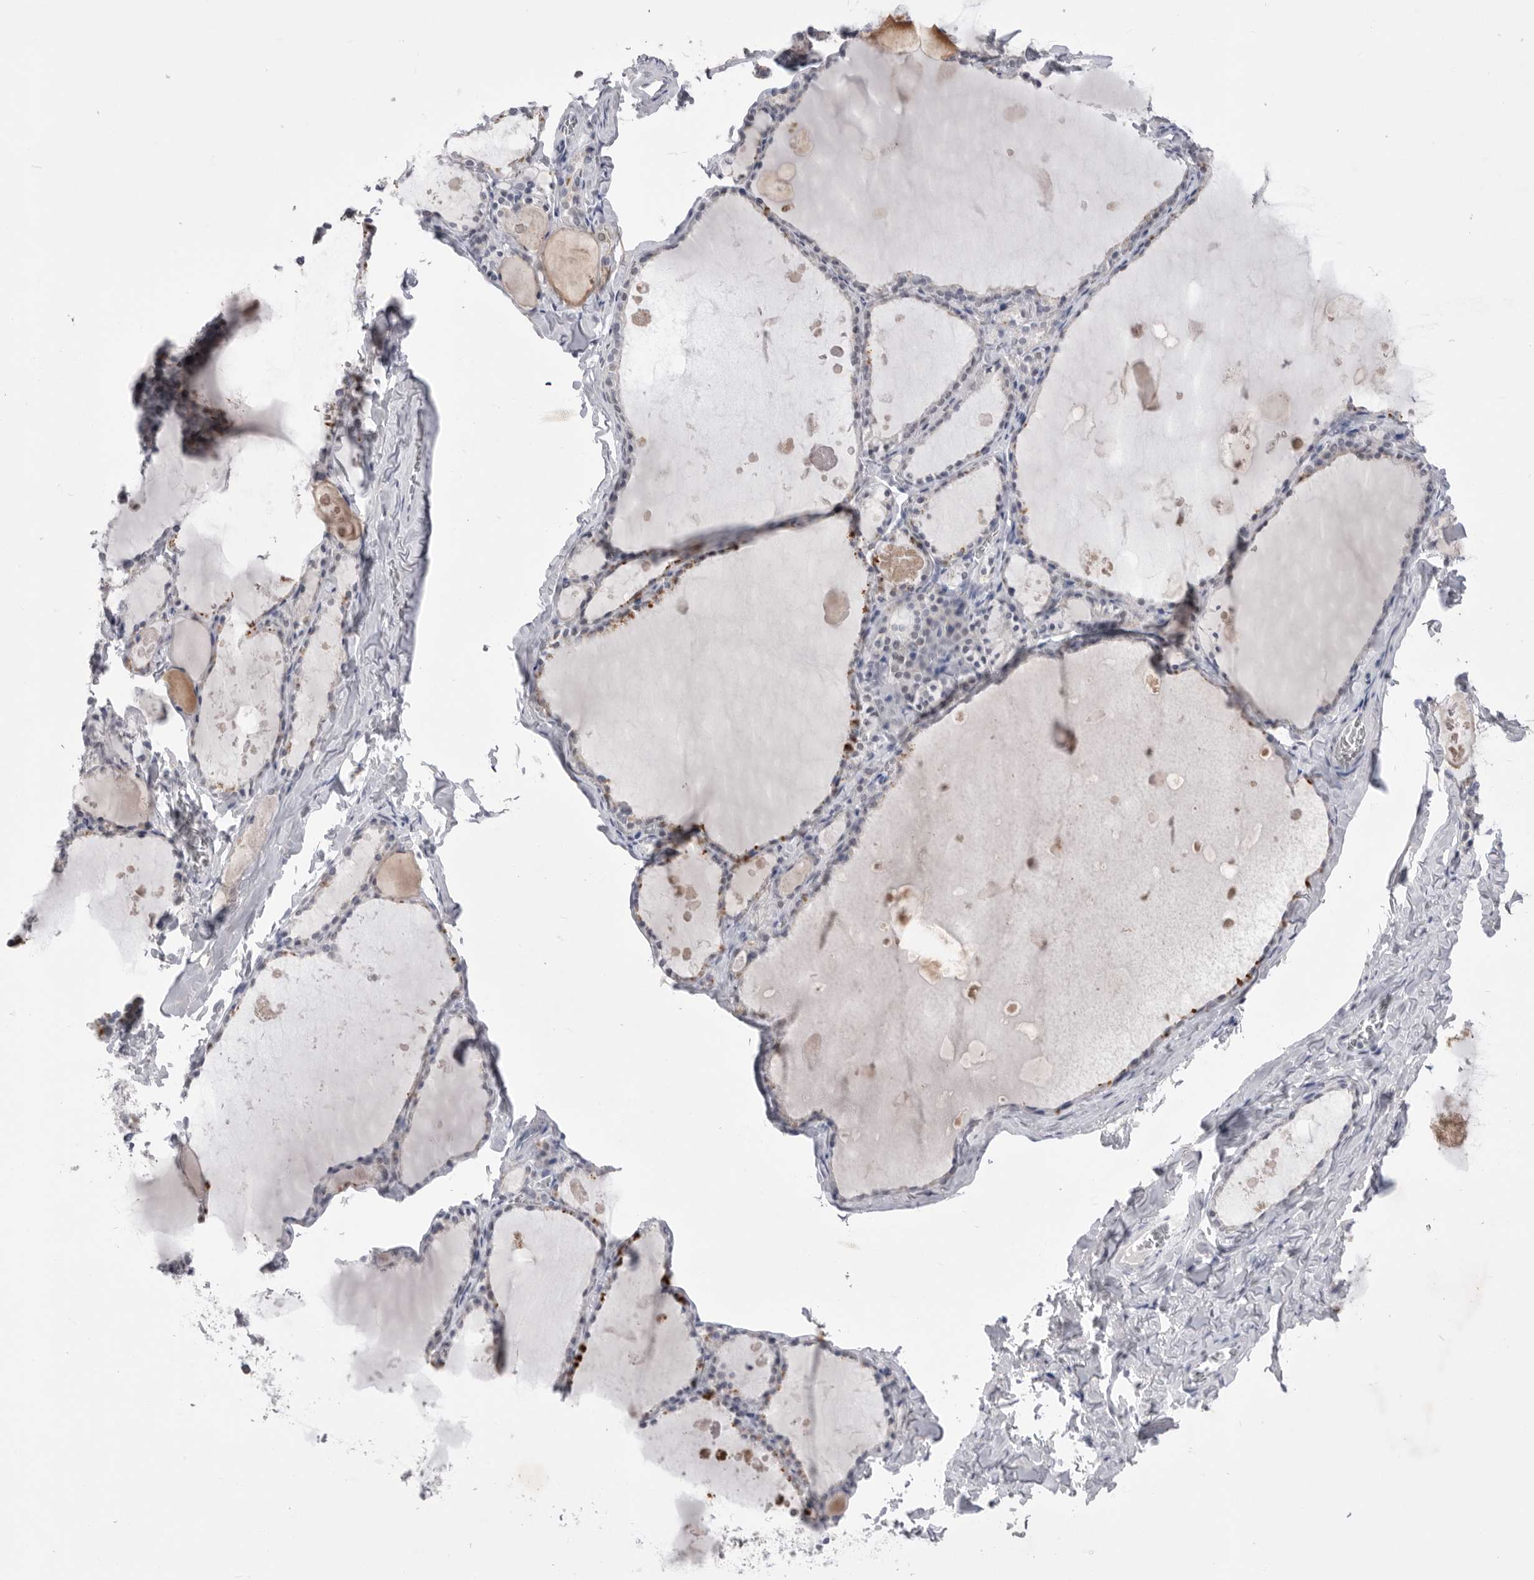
{"staining": {"intensity": "moderate", "quantity": "<25%", "location": "cytoplasmic/membranous"}, "tissue": "thyroid gland", "cell_type": "Glandular cells", "image_type": "normal", "snomed": [{"axis": "morphology", "description": "Normal tissue, NOS"}, {"axis": "topography", "description": "Thyroid gland"}], "caption": "Immunohistochemistry photomicrograph of benign thyroid gland stained for a protein (brown), which demonstrates low levels of moderate cytoplasmic/membranous staining in approximately <25% of glandular cells.", "gene": "ZBTB7B", "patient": {"sex": "male", "age": 56}}